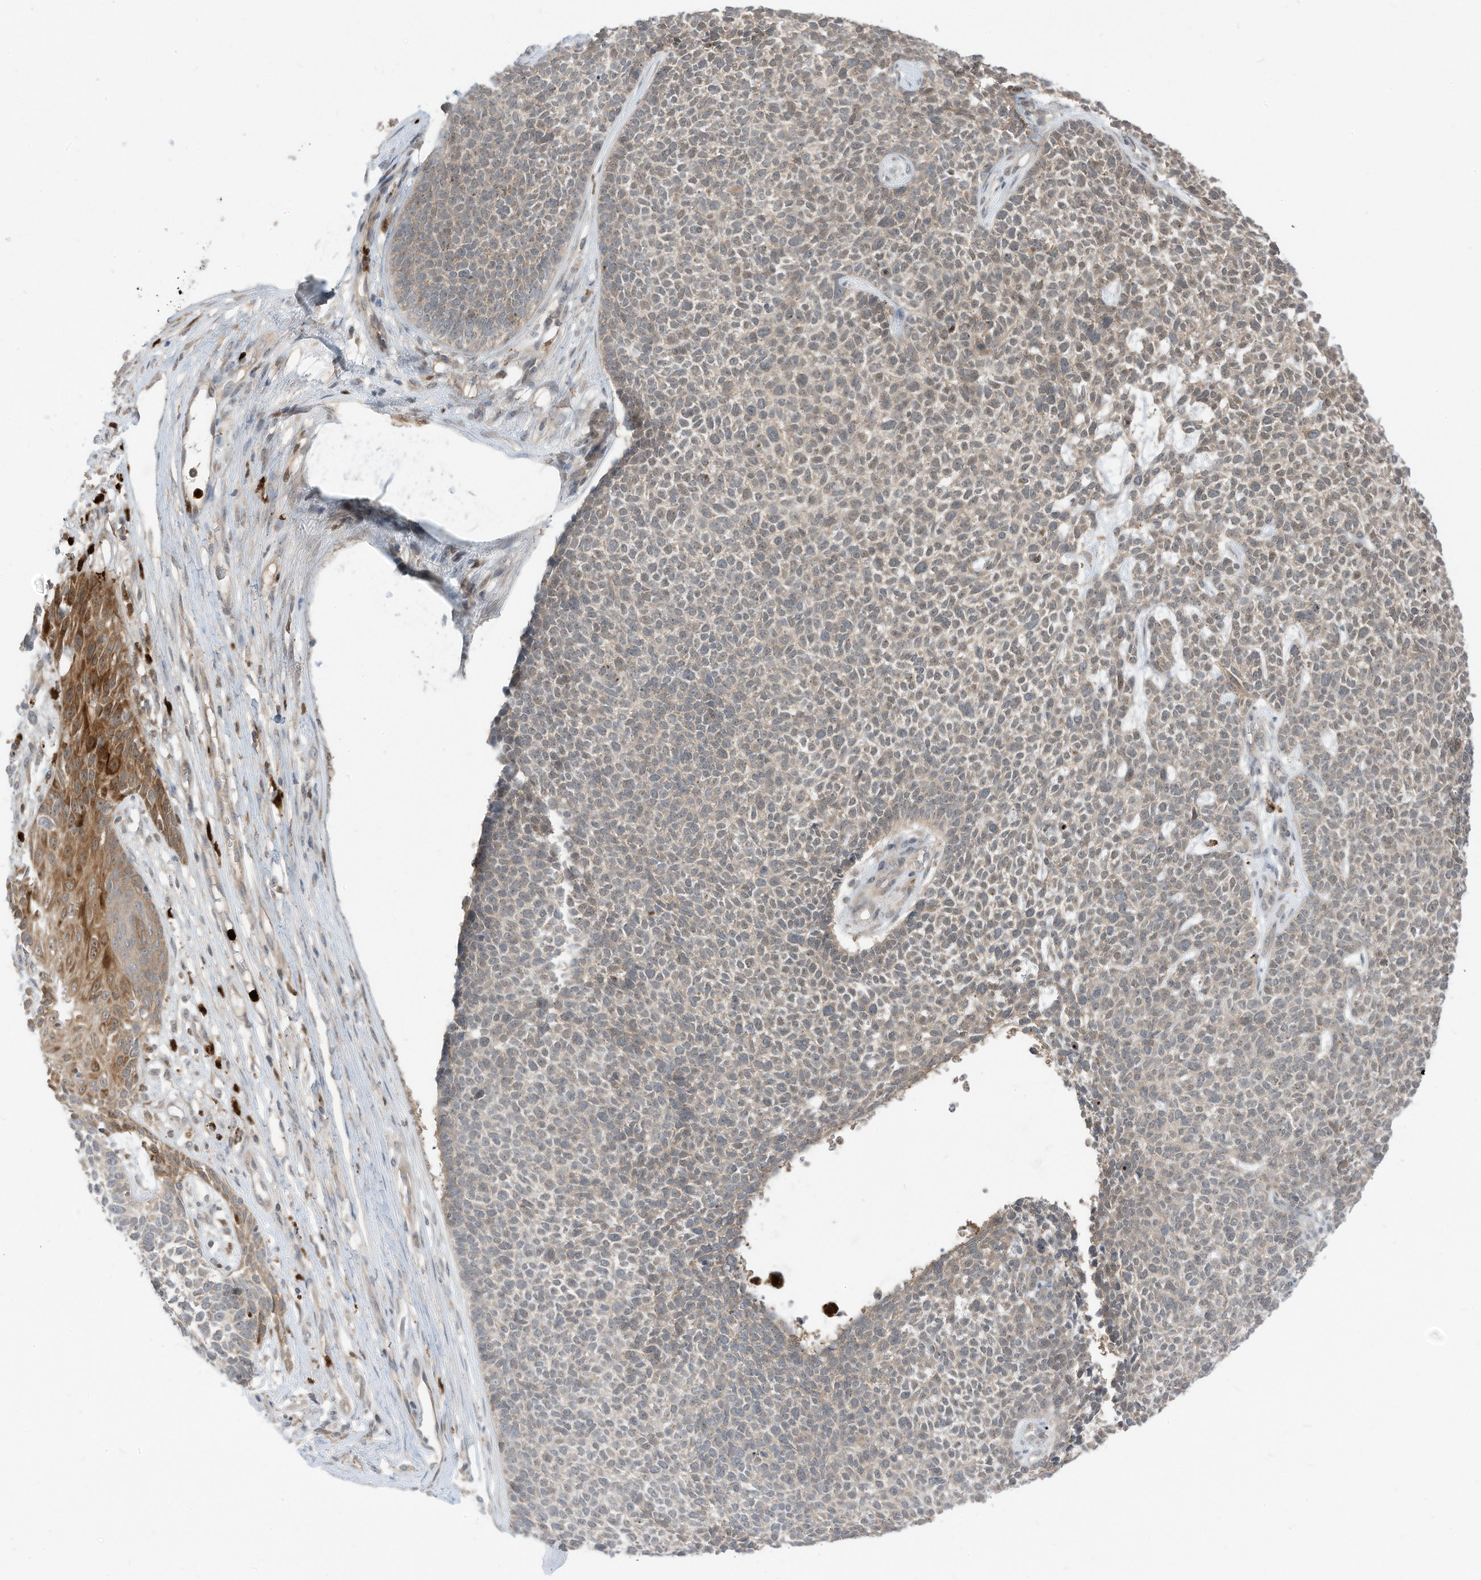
{"staining": {"intensity": "negative", "quantity": "none", "location": "none"}, "tissue": "skin cancer", "cell_type": "Tumor cells", "image_type": "cancer", "snomed": [{"axis": "morphology", "description": "Basal cell carcinoma"}, {"axis": "topography", "description": "Skin"}], "caption": "There is no significant positivity in tumor cells of skin basal cell carcinoma. (DAB immunohistochemistry visualized using brightfield microscopy, high magnification).", "gene": "CNKSR1", "patient": {"sex": "female", "age": 84}}